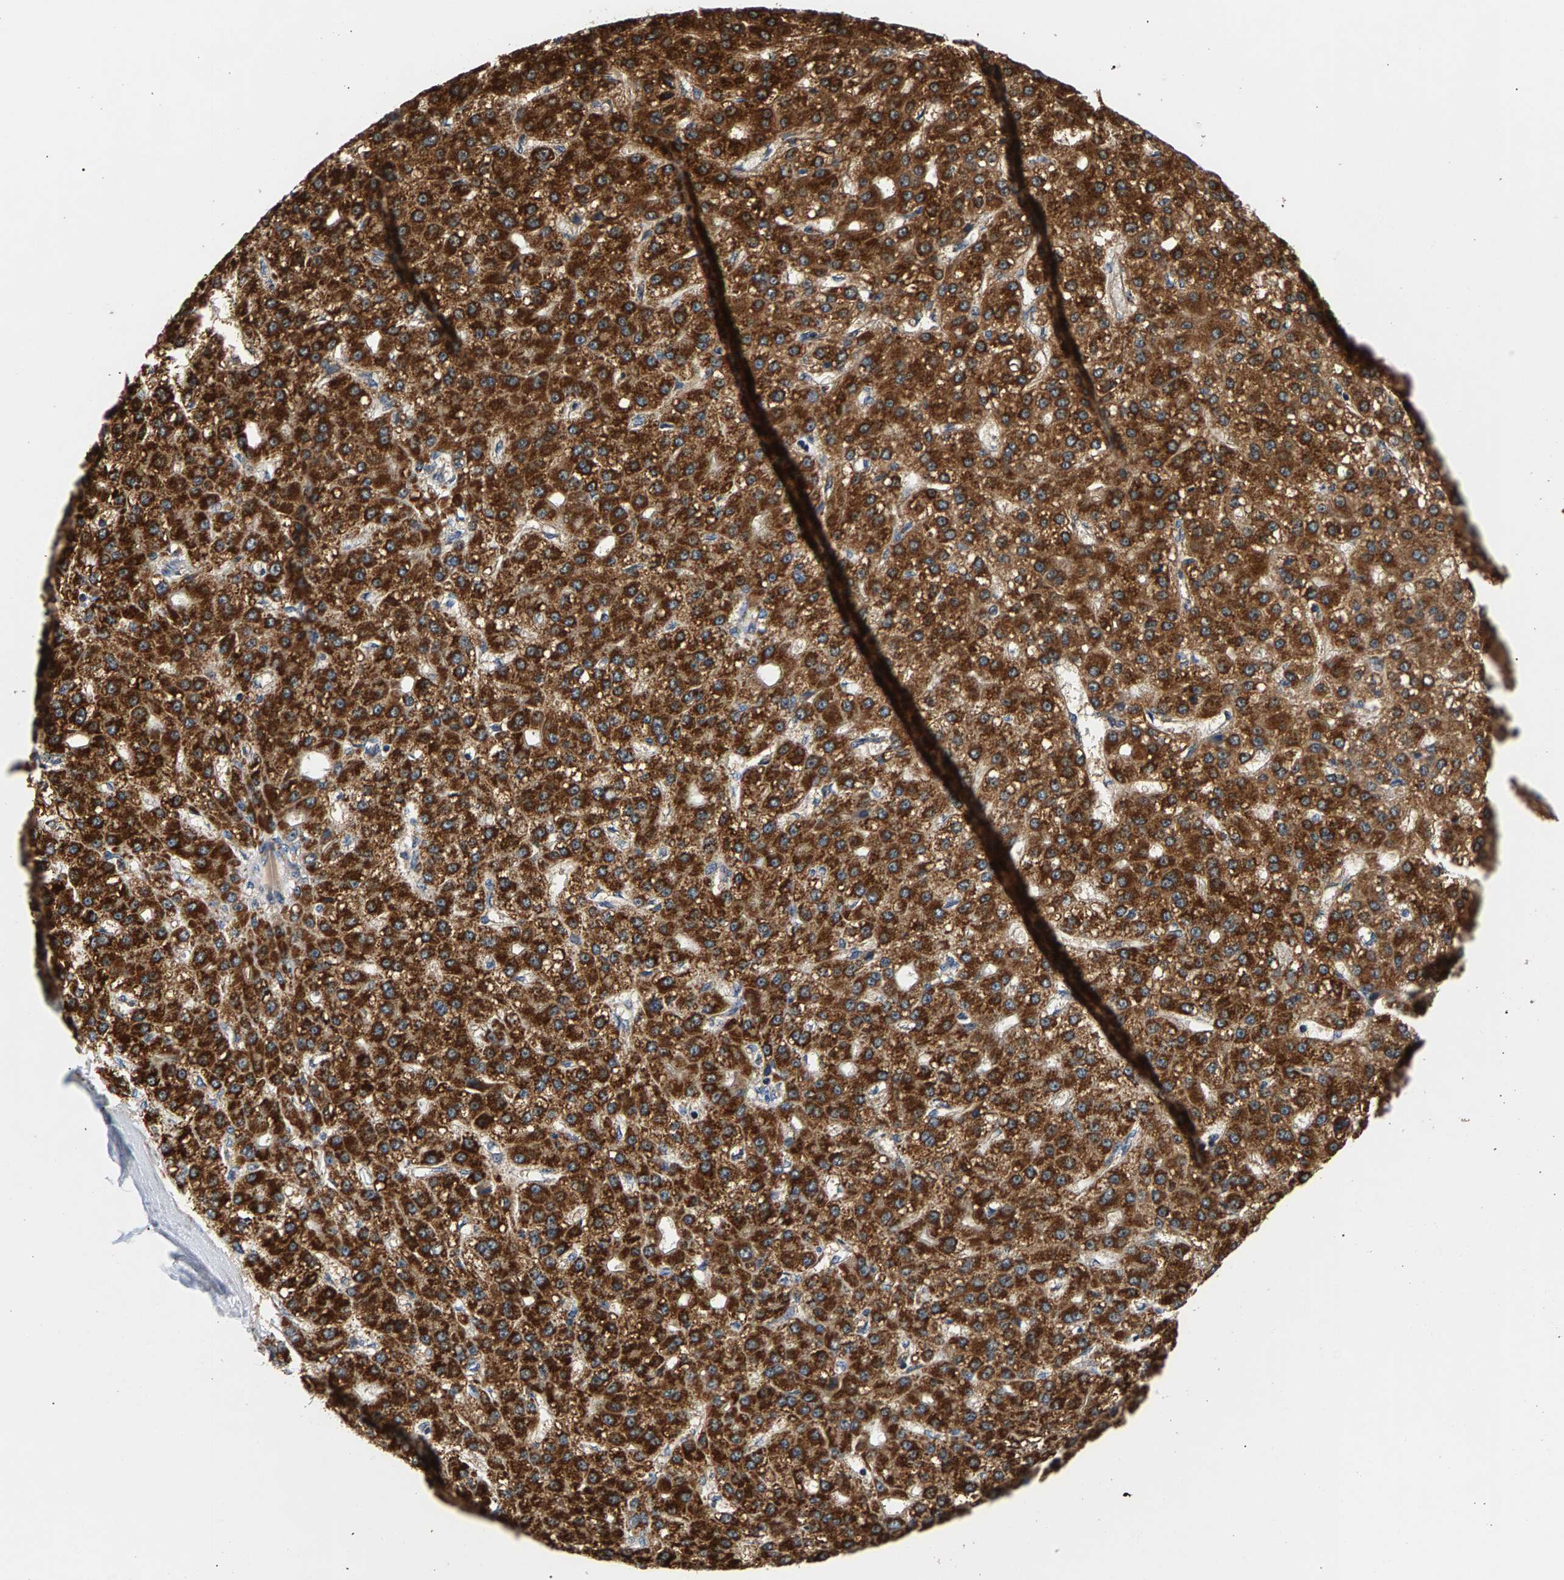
{"staining": {"intensity": "strong", "quantity": ">75%", "location": "cytoplasmic/membranous"}, "tissue": "liver cancer", "cell_type": "Tumor cells", "image_type": "cancer", "snomed": [{"axis": "morphology", "description": "Carcinoma, Hepatocellular, NOS"}, {"axis": "topography", "description": "Liver"}], "caption": "Hepatocellular carcinoma (liver) tissue displays strong cytoplasmic/membranous expression in approximately >75% of tumor cells, visualized by immunohistochemistry. The staining was performed using DAB (3,3'-diaminobenzidine), with brown indicating positive protein expression. Nuclei are stained blue with hematoxylin.", "gene": "PDE1A", "patient": {"sex": "male", "age": 67}}